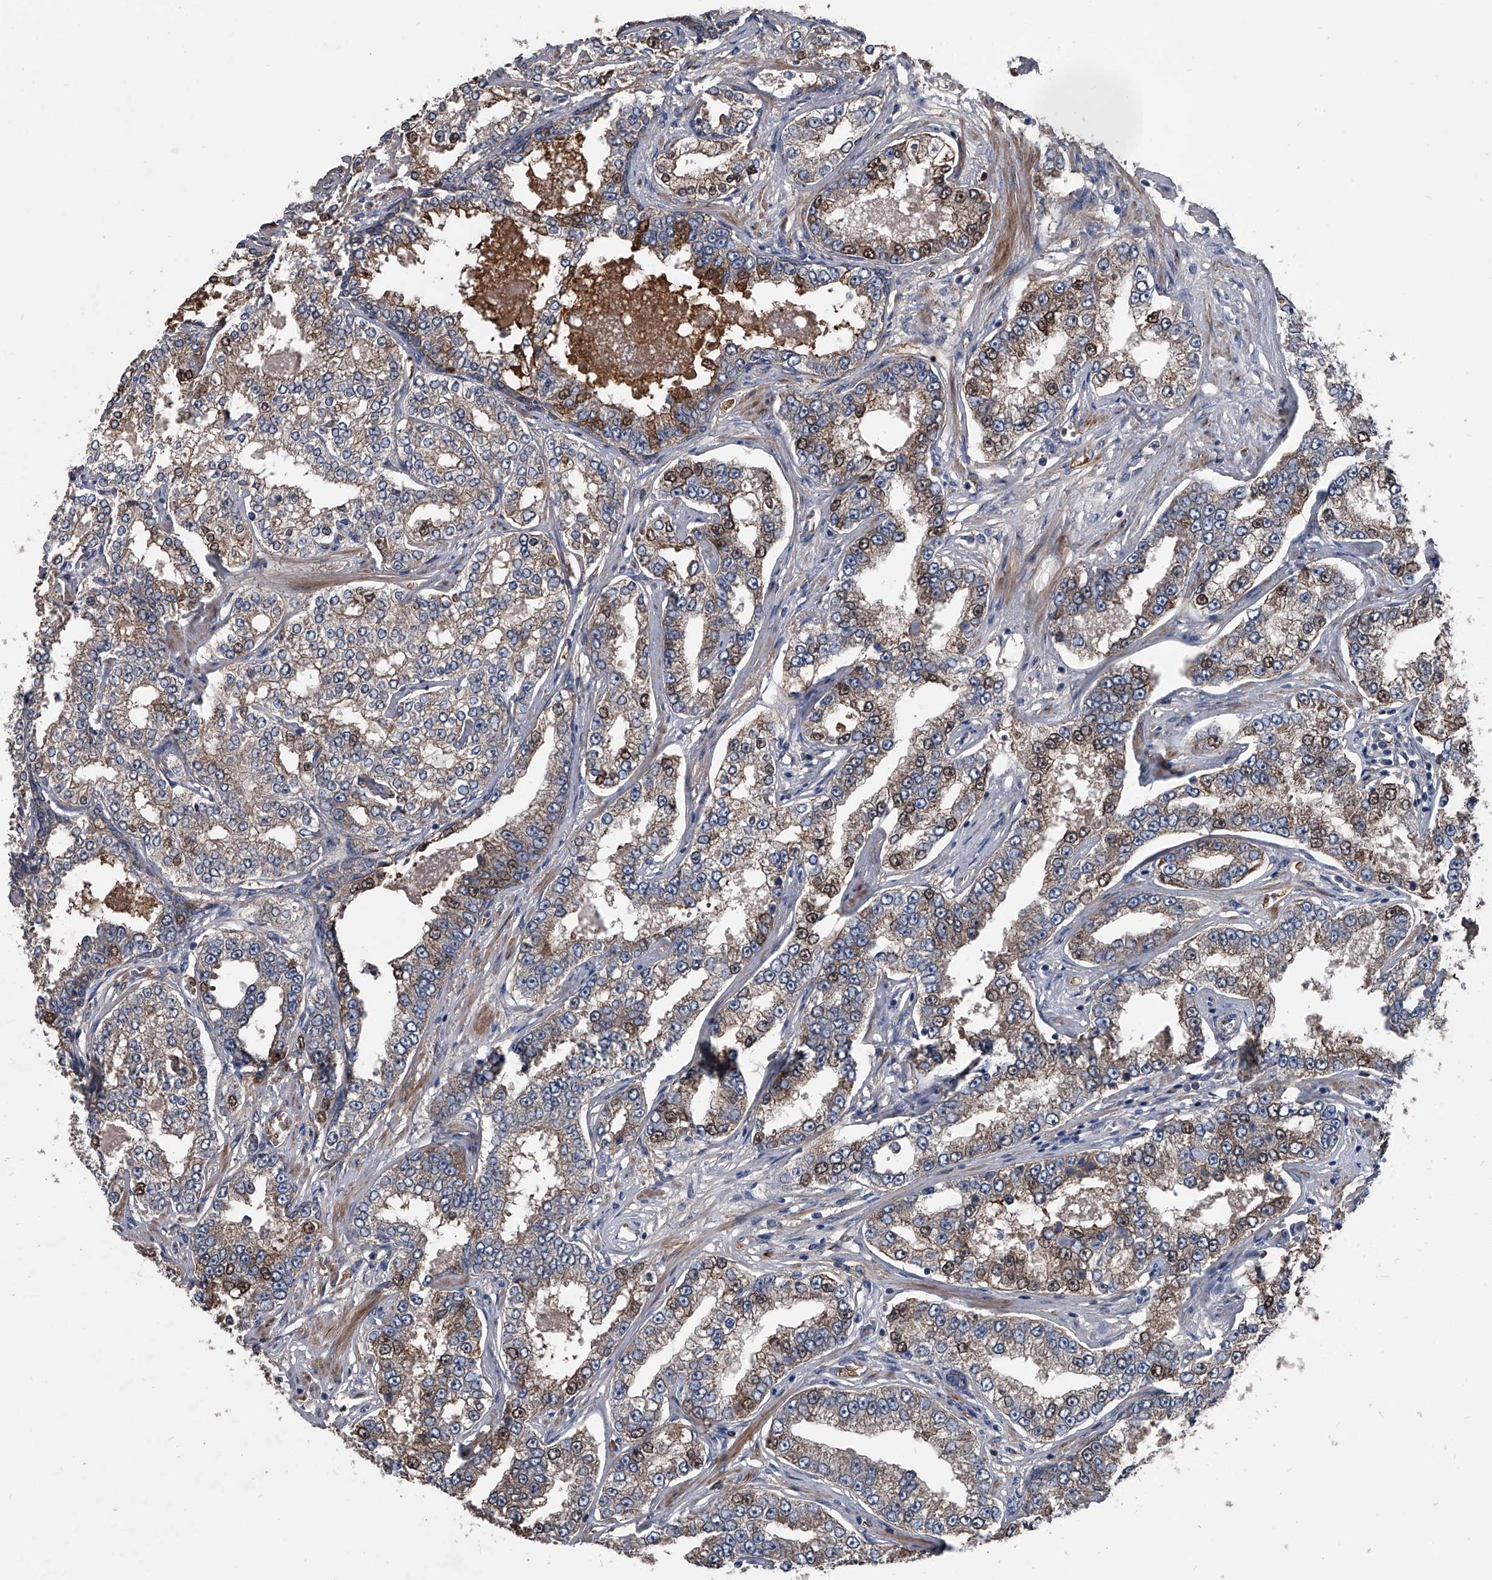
{"staining": {"intensity": "moderate", "quantity": "25%-75%", "location": "cytoplasmic/membranous,nuclear"}, "tissue": "prostate cancer", "cell_type": "Tumor cells", "image_type": "cancer", "snomed": [{"axis": "morphology", "description": "Normal tissue, NOS"}, {"axis": "morphology", "description": "Adenocarcinoma, High grade"}, {"axis": "topography", "description": "Prostate"}], "caption": "This micrograph reveals IHC staining of human prostate cancer, with medium moderate cytoplasmic/membranous and nuclear staining in approximately 25%-75% of tumor cells.", "gene": "KIF13A", "patient": {"sex": "male", "age": 83}}